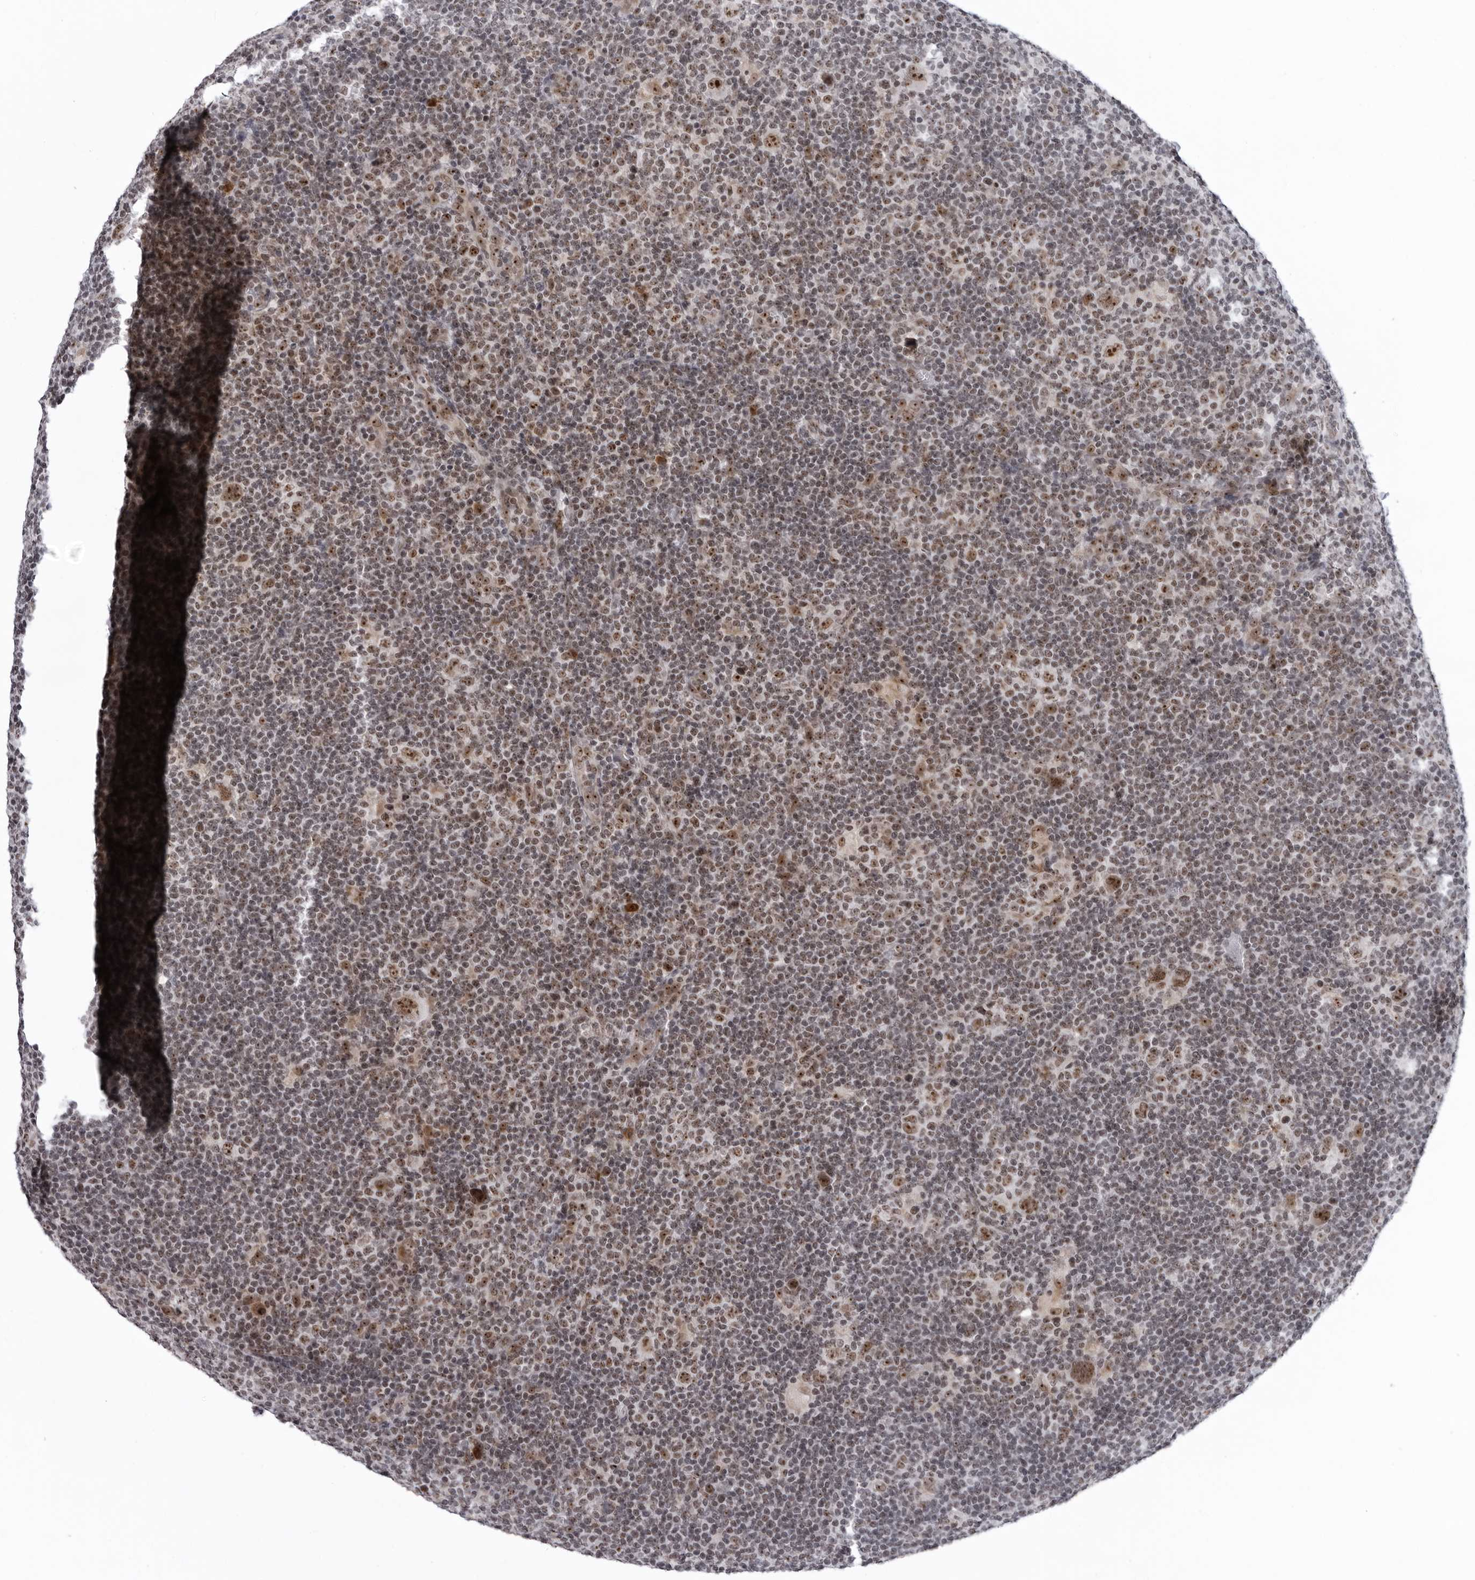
{"staining": {"intensity": "strong", "quantity": ">75%", "location": "nuclear"}, "tissue": "lymphoma", "cell_type": "Tumor cells", "image_type": "cancer", "snomed": [{"axis": "morphology", "description": "Hodgkin's disease, NOS"}, {"axis": "topography", "description": "Lymph node"}], "caption": "A high-resolution image shows immunohistochemistry staining of Hodgkin's disease, which reveals strong nuclear expression in about >75% of tumor cells.", "gene": "EXOSC10", "patient": {"sex": "female", "age": 57}}